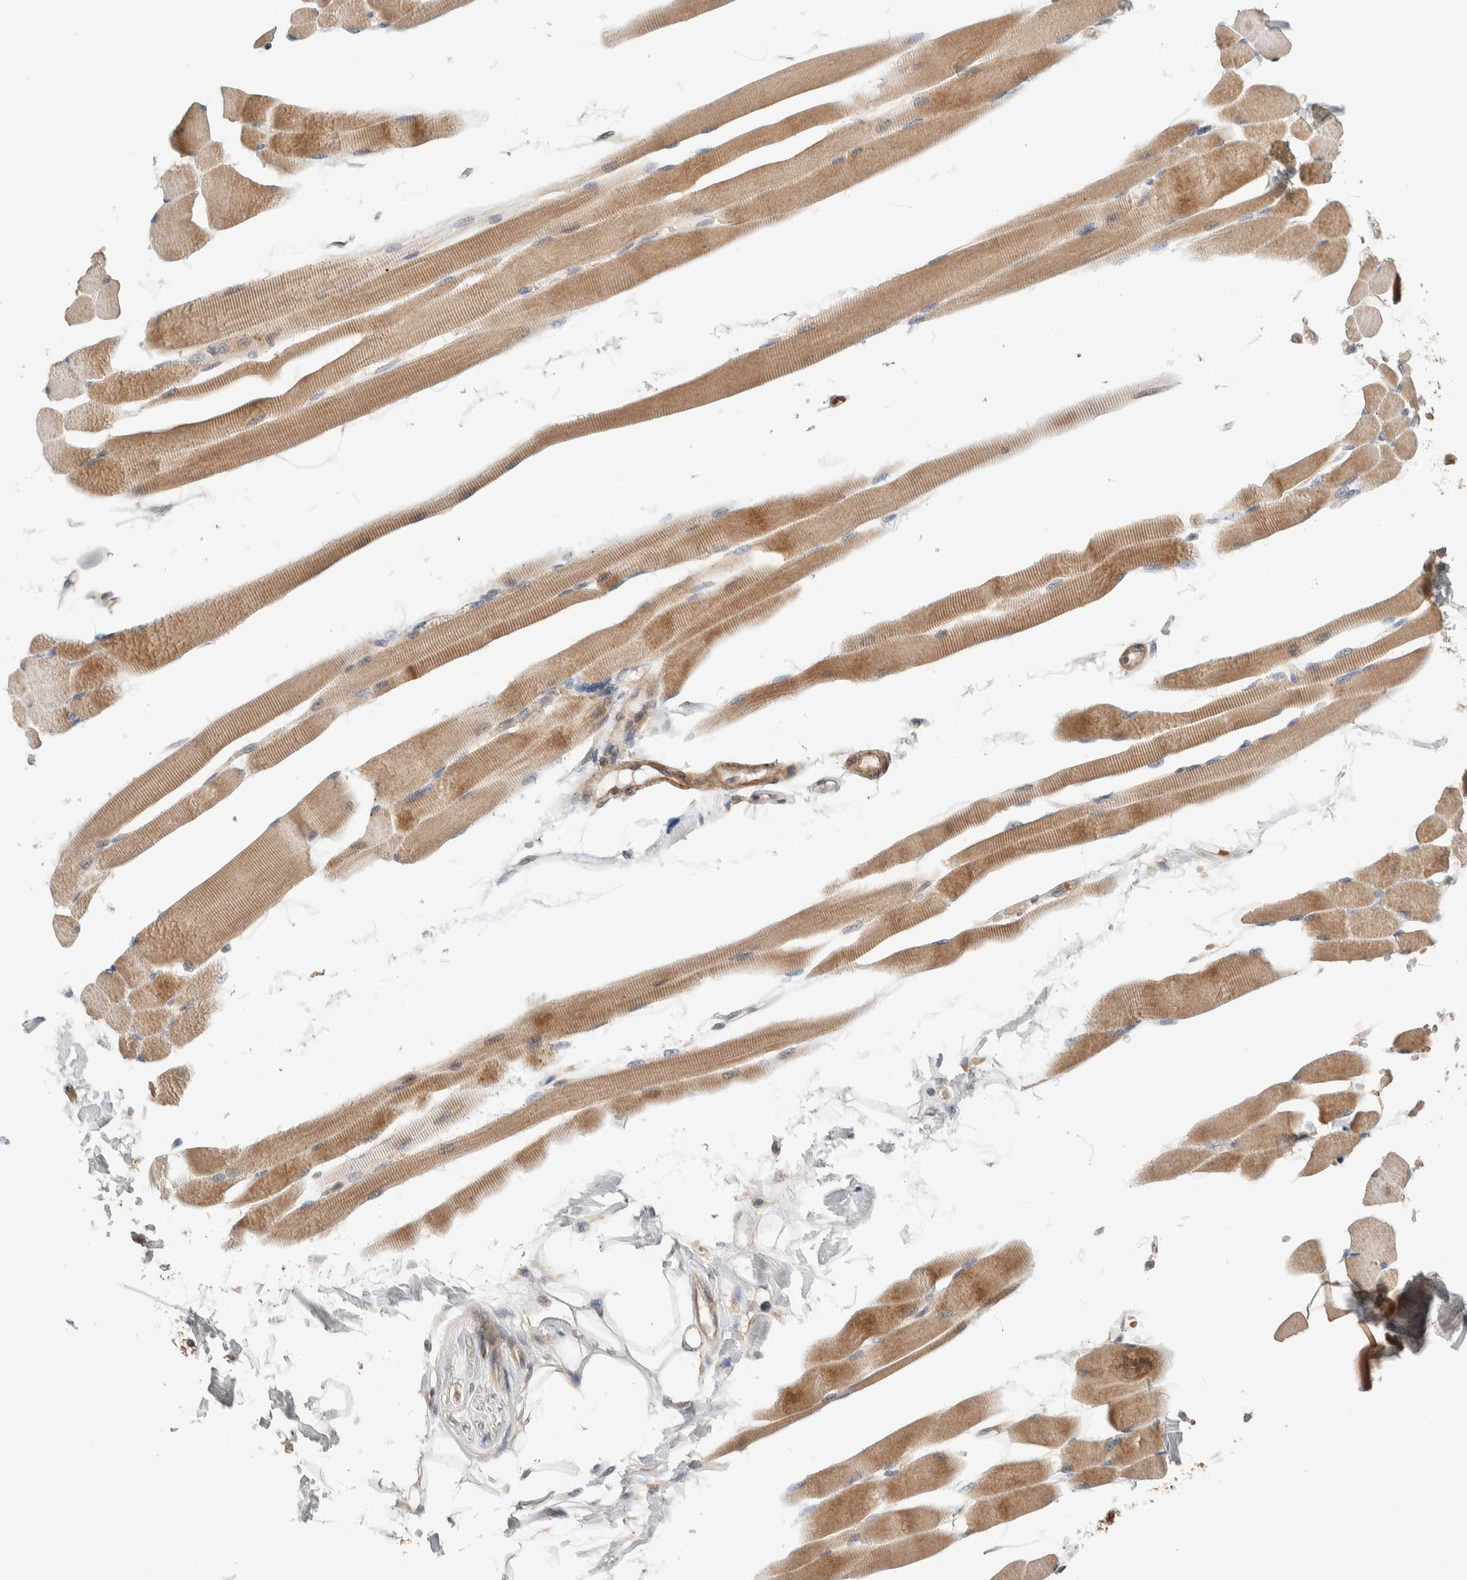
{"staining": {"intensity": "moderate", "quantity": ">75%", "location": "cytoplasmic/membranous"}, "tissue": "skeletal muscle", "cell_type": "Myocytes", "image_type": "normal", "snomed": [{"axis": "morphology", "description": "Normal tissue, NOS"}, {"axis": "topography", "description": "Skeletal muscle"}, {"axis": "topography", "description": "Peripheral nerve tissue"}], "caption": "Immunohistochemistry (IHC) staining of benign skeletal muscle, which demonstrates medium levels of moderate cytoplasmic/membranous positivity in approximately >75% of myocytes indicating moderate cytoplasmic/membranous protein positivity. The staining was performed using DAB (3,3'-diaminobenzidine) (brown) for protein detection and nuclei were counterstained in hematoxylin (blue).", "gene": "WDR91", "patient": {"sex": "female", "age": 84}}